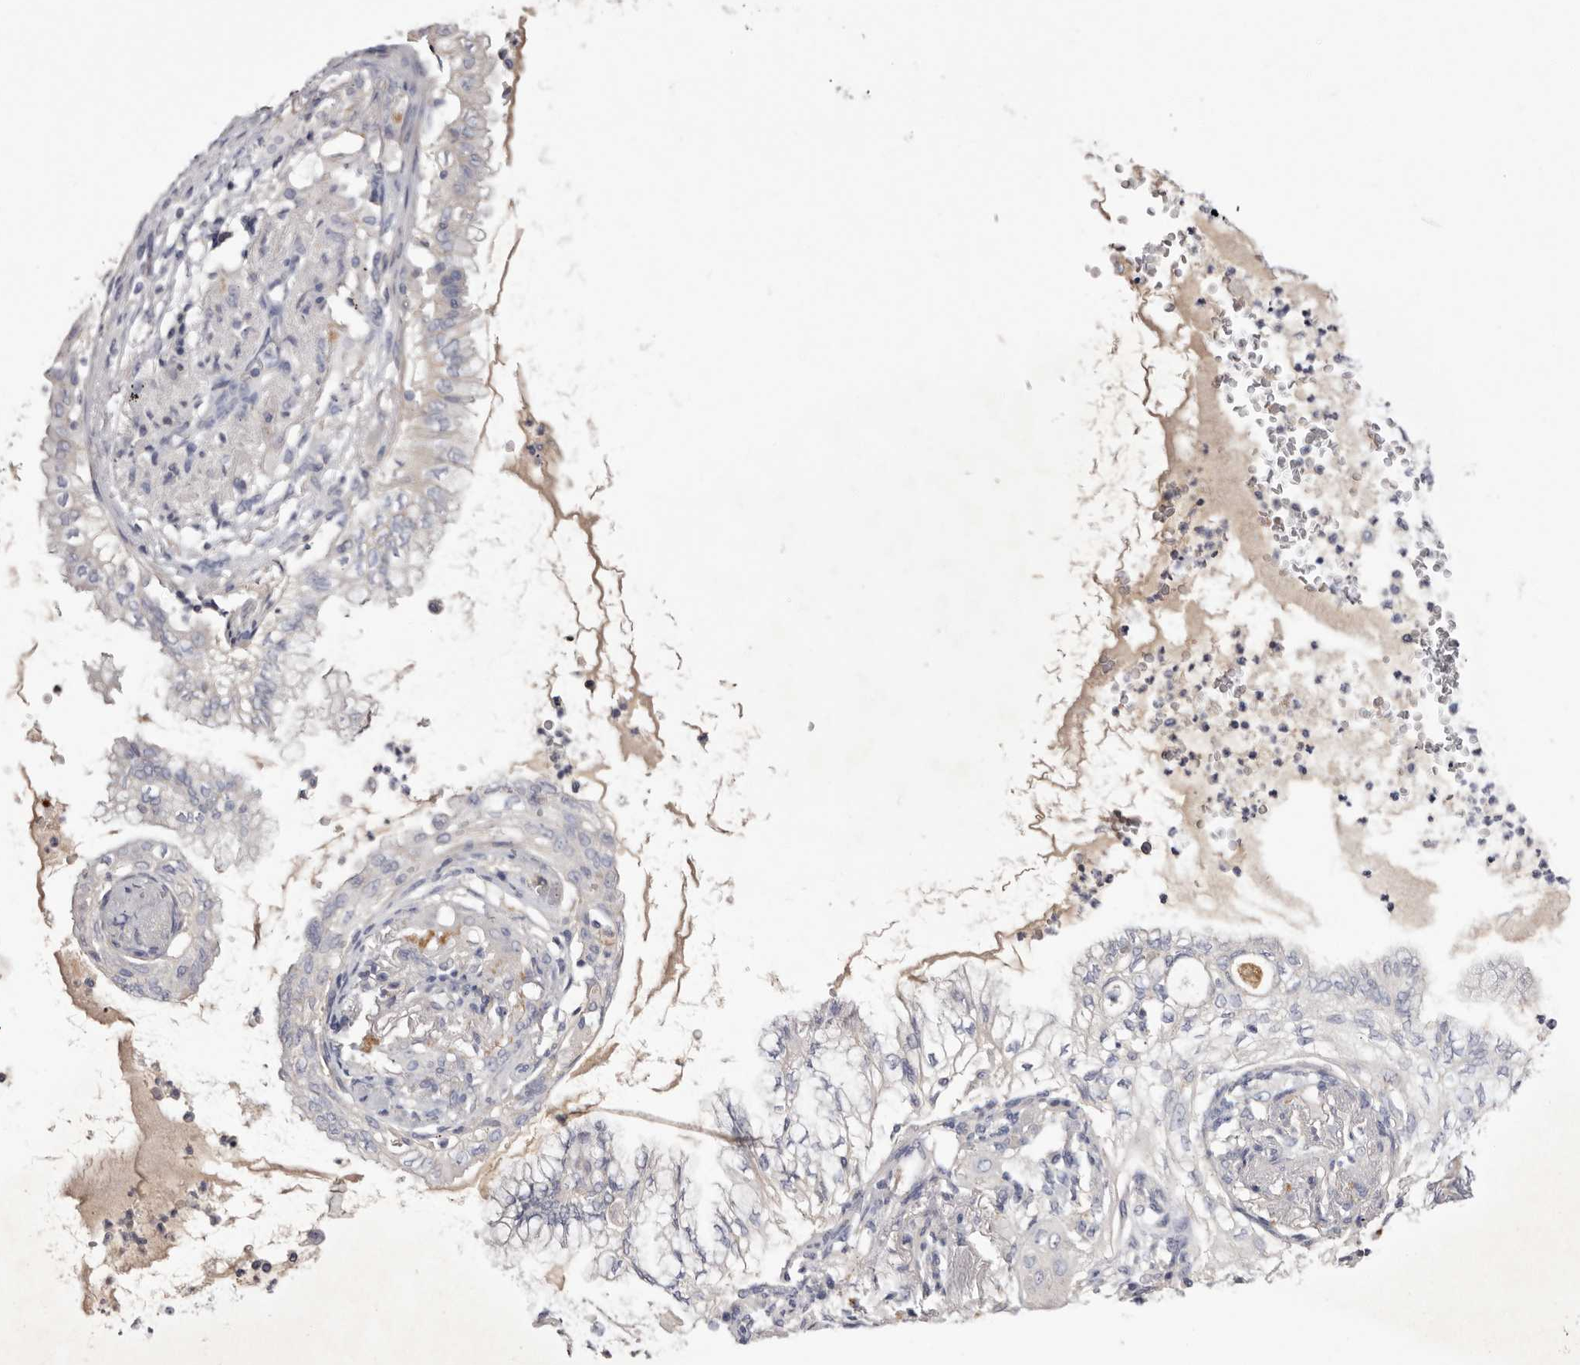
{"staining": {"intensity": "negative", "quantity": "none", "location": "none"}, "tissue": "lung cancer", "cell_type": "Tumor cells", "image_type": "cancer", "snomed": [{"axis": "morphology", "description": "Adenocarcinoma, NOS"}, {"axis": "topography", "description": "Lung"}], "caption": "A photomicrograph of lung cancer stained for a protein exhibits no brown staining in tumor cells.", "gene": "S1PR5", "patient": {"sex": "female", "age": 70}}